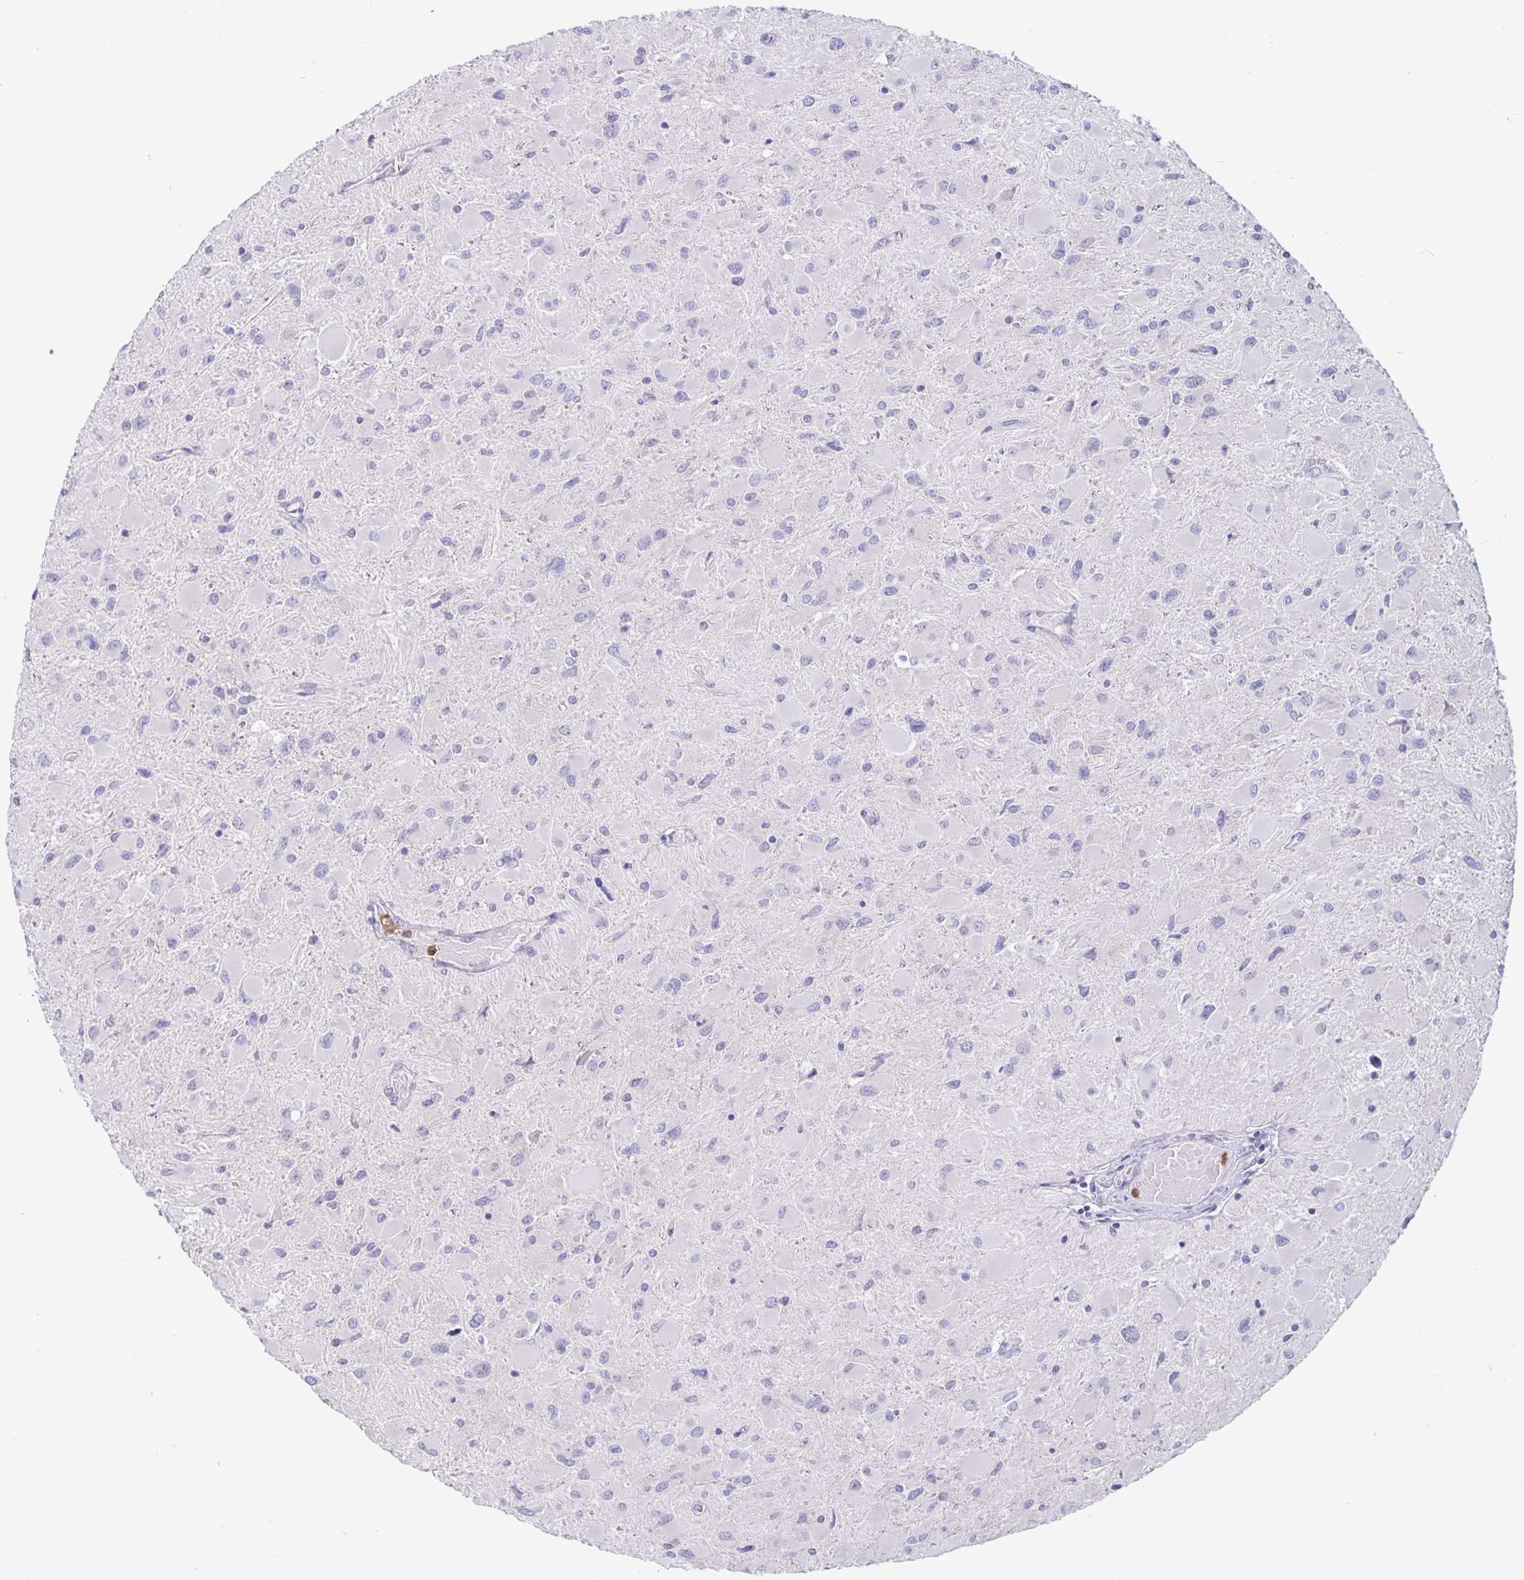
{"staining": {"intensity": "negative", "quantity": "none", "location": "none"}, "tissue": "glioma", "cell_type": "Tumor cells", "image_type": "cancer", "snomed": [{"axis": "morphology", "description": "Glioma, malignant, High grade"}, {"axis": "topography", "description": "Cerebral cortex"}], "caption": "Glioma was stained to show a protein in brown. There is no significant positivity in tumor cells.", "gene": "PLCB3", "patient": {"sex": "female", "age": 36}}